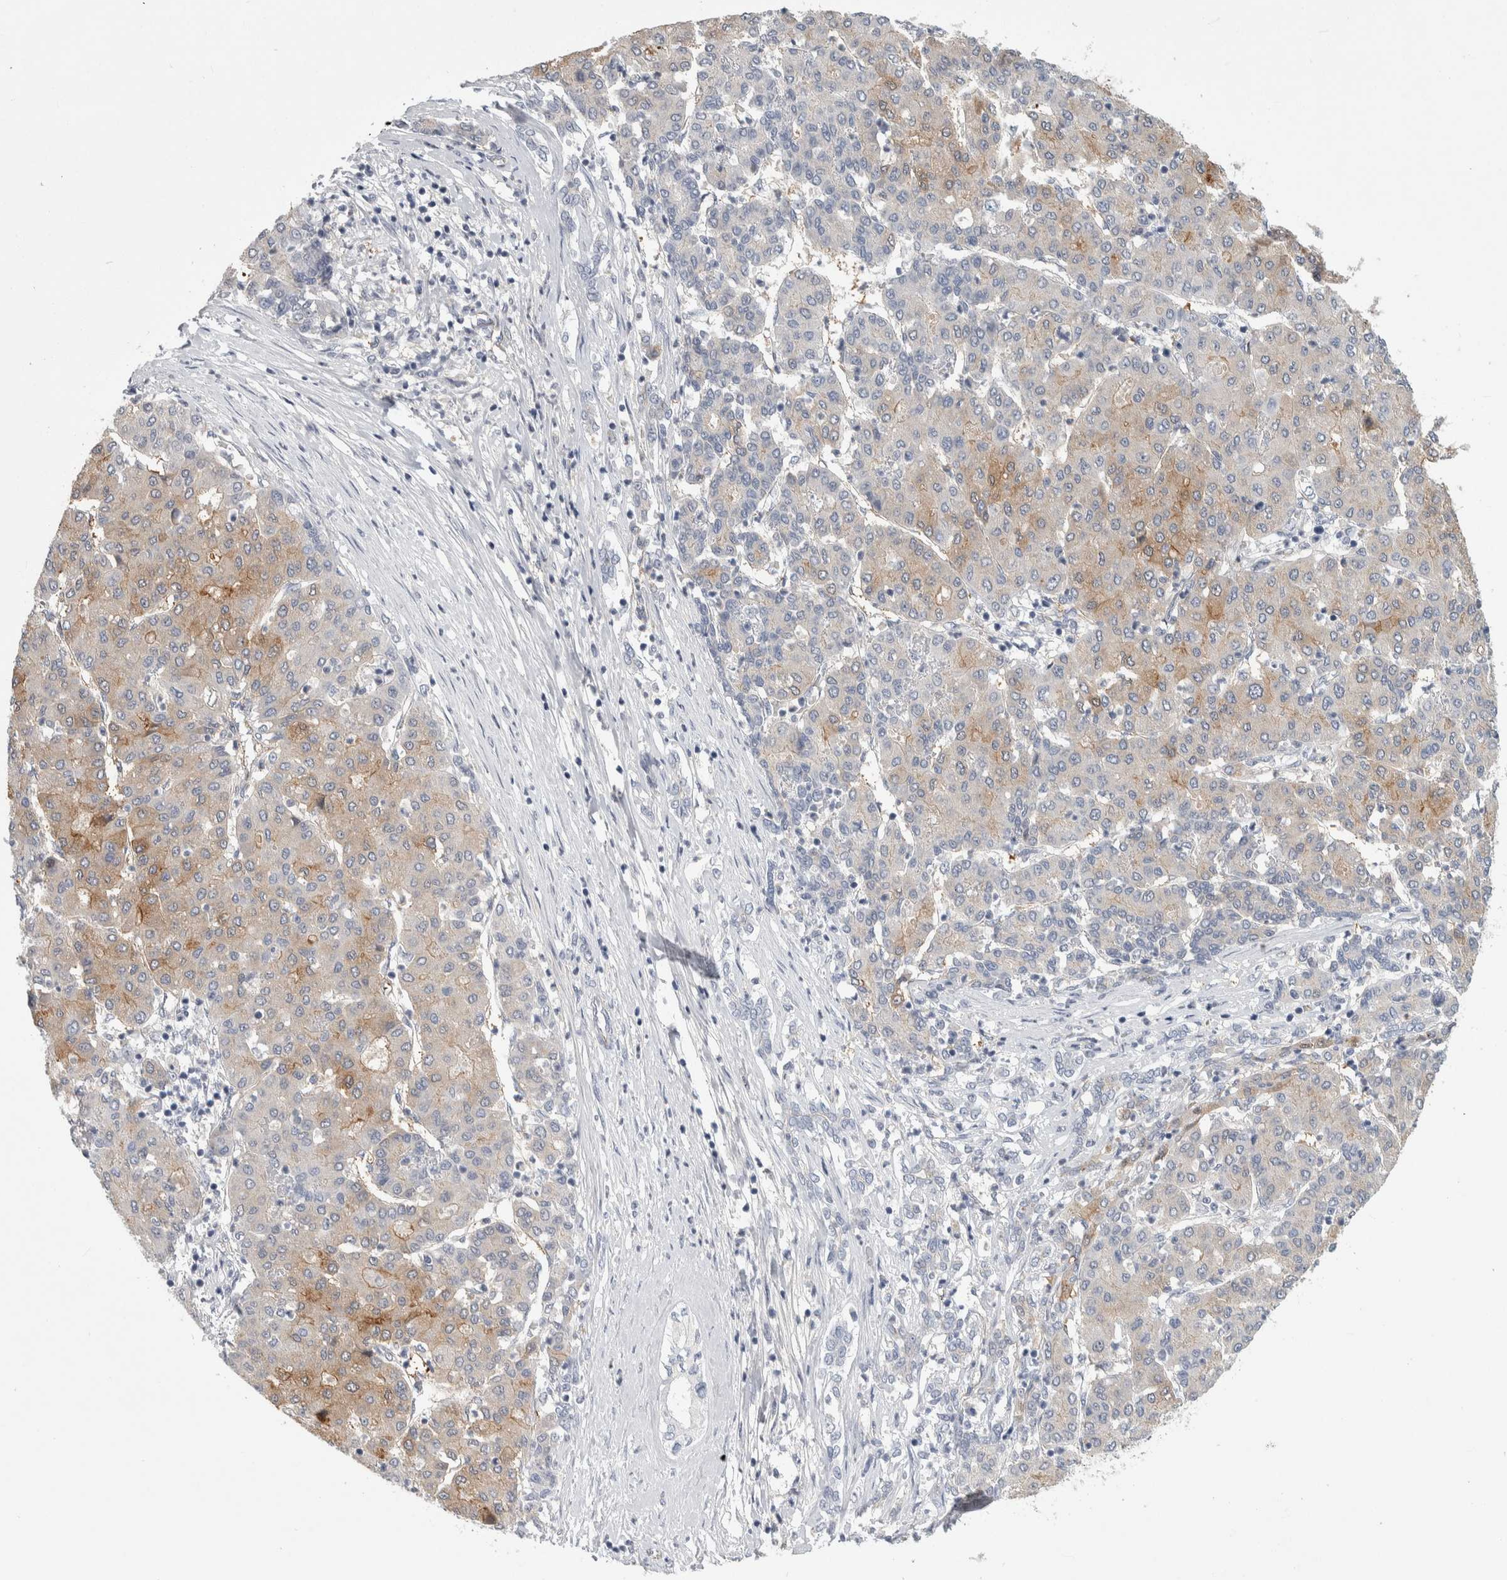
{"staining": {"intensity": "weak", "quantity": "25%-75%", "location": "cytoplasmic/membranous"}, "tissue": "liver cancer", "cell_type": "Tumor cells", "image_type": "cancer", "snomed": [{"axis": "morphology", "description": "Carcinoma, Hepatocellular, NOS"}, {"axis": "topography", "description": "Liver"}], "caption": "This is a micrograph of immunohistochemistry (IHC) staining of liver cancer (hepatocellular carcinoma), which shows weak staining in the cytoplasmic/membranous of tumor cells.", "gene": "ZNF862", "patient": {"sex": "male", "age": 65}}